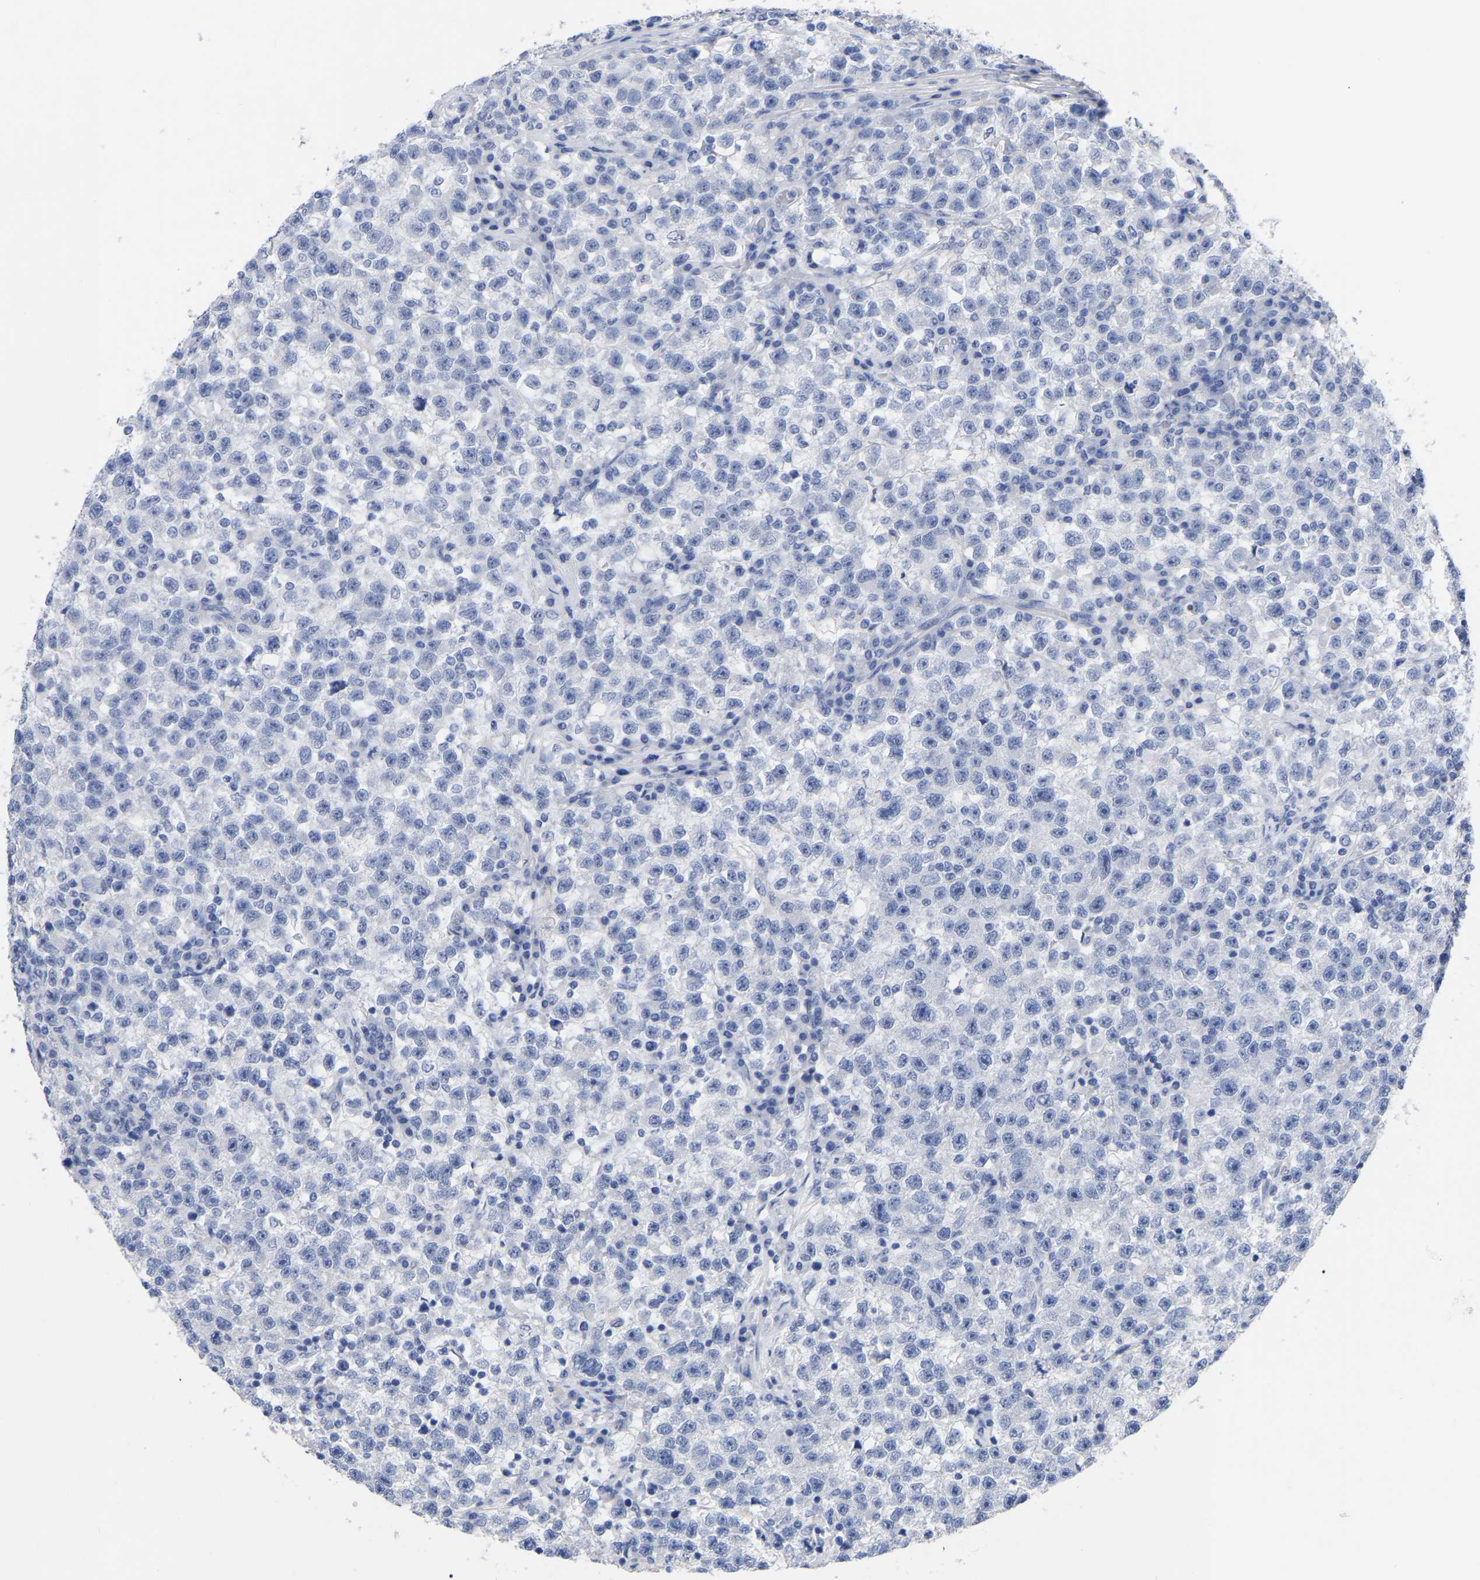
{"staining": {"intensity": "negative", "quantity": "none", "location": "none"}, "tissue": "testis cancer", "cell_type": "Tumor cells", "image_type": "cancer", "snomed": [{"axis": "morphology", "description": "Seminoma, NOS"}, {"axis": "topography", "description": "Testis"}], "caption": "Protein analysis of testis cancer (seminoma) reveals no significant staining in tumor cells.", "gene": "ANXA13", "patient": {"sex": "male", "age": 22}}